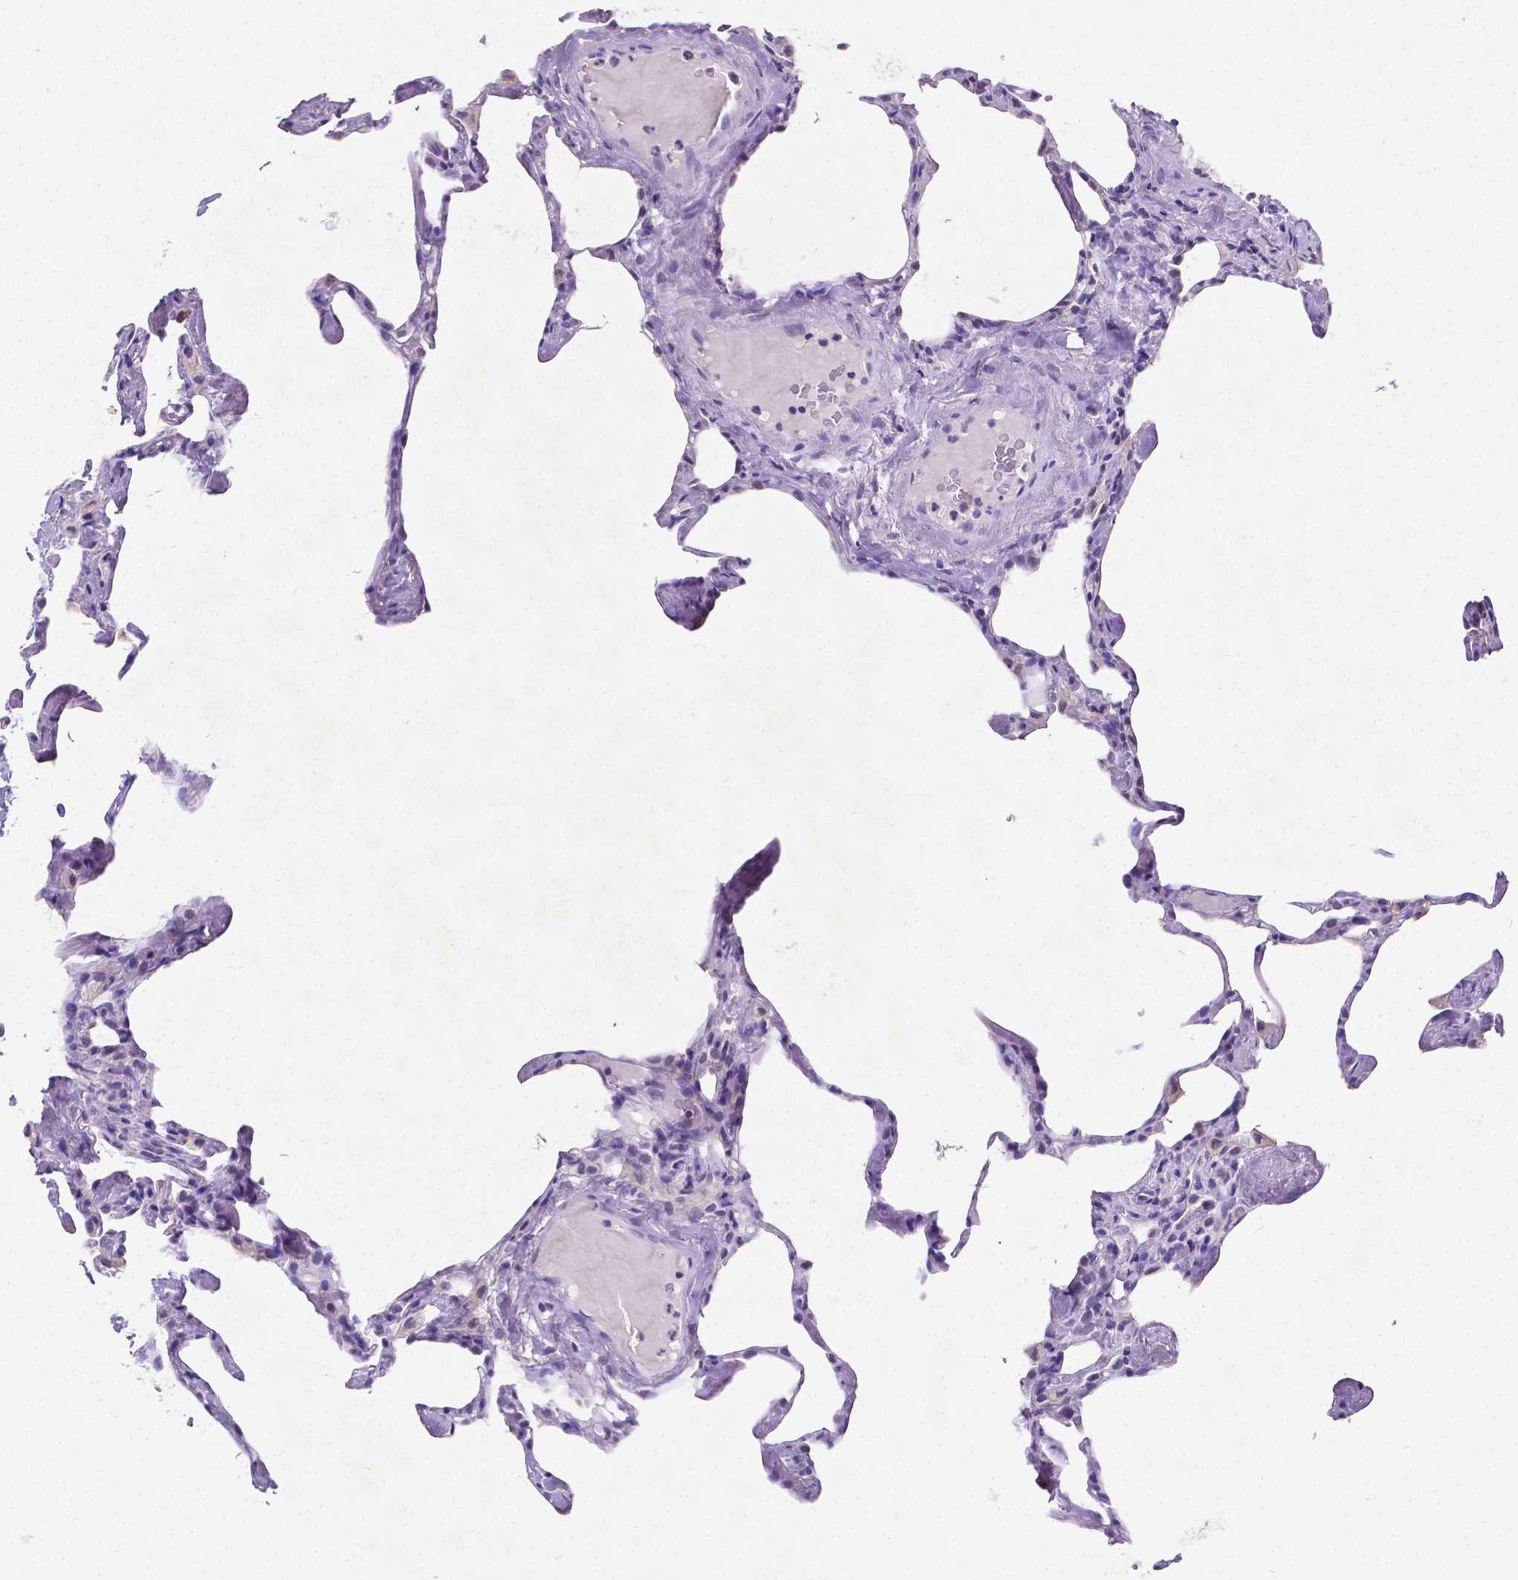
{"staining": {"intensity": "negative", "quantity": "none", "location": "none"}, "tissue": "lung", "cell_type": "Alveolar cells", "image_type": "normal", "snomed": [{"axis": "morphology", "description": "Normal tissue, NOS"}, {"axis": "topography", "description": "Lung"}], "caption": "The immunohistochemistry (IHC) photomicrograph has no significant expression in alveolar cells of lung. (DAB IHC visualized using brightfield microscopy, high magnification).", "gene": "SATB2", "patient": {"sex": "male", "age": 65}}